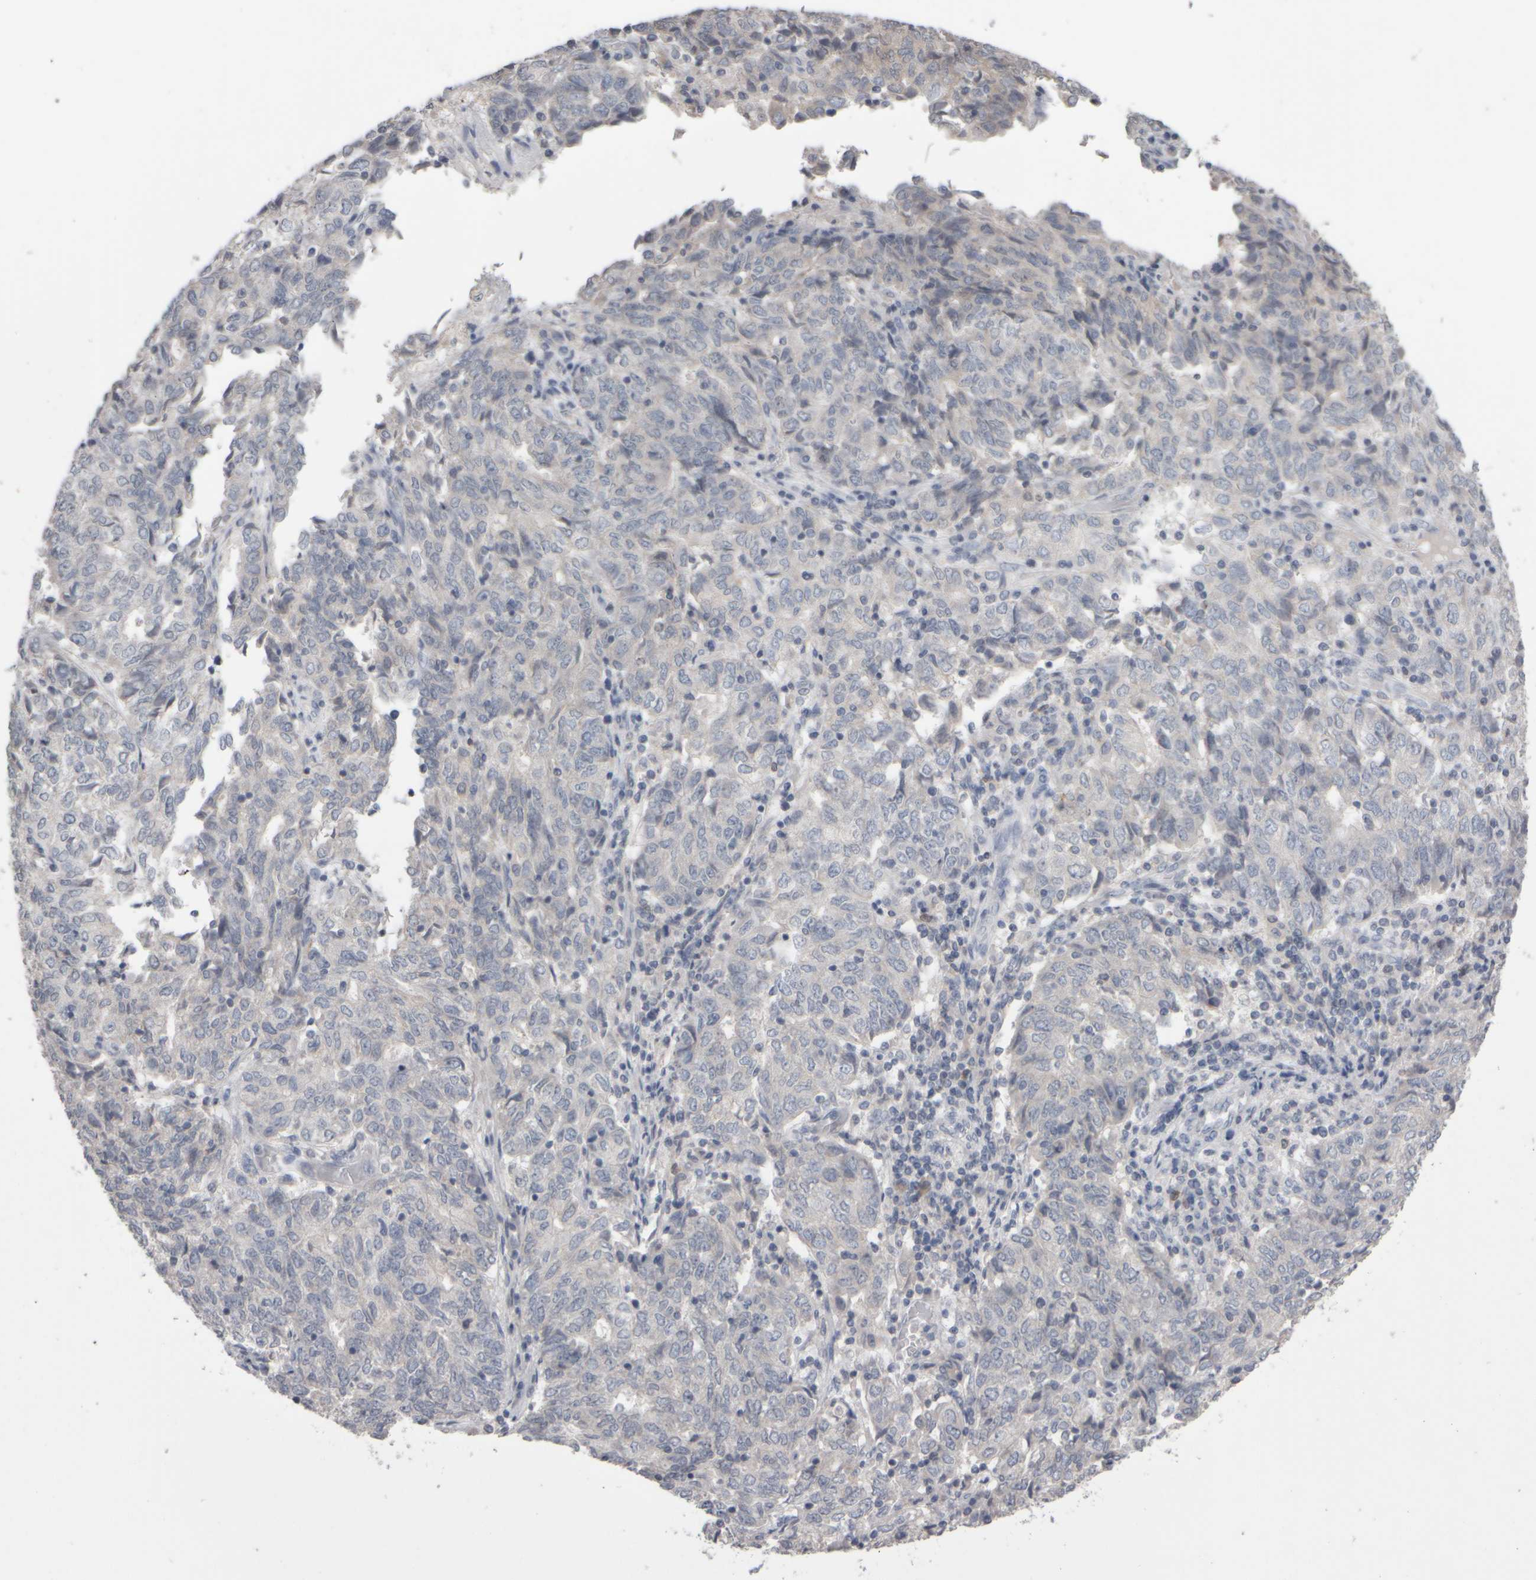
{"staining": {"intensity": "negative", "quantity": "none", "location": "none"}, "tissue": "endometrial cancer", "cell_type": "Tumor cells", "image_type": "cancer", "snomed": [{"axis": "morphology", "description": "Adenocarcinoma, NOS"}, {"axis": "topography", "description": "Endometrium"}], "caption": "Tumor cells are negative for protein expression in human endometrial adenocarcinoma.", "gene": "EPHX2", "patient": {"sex": "female", "age": 80}}